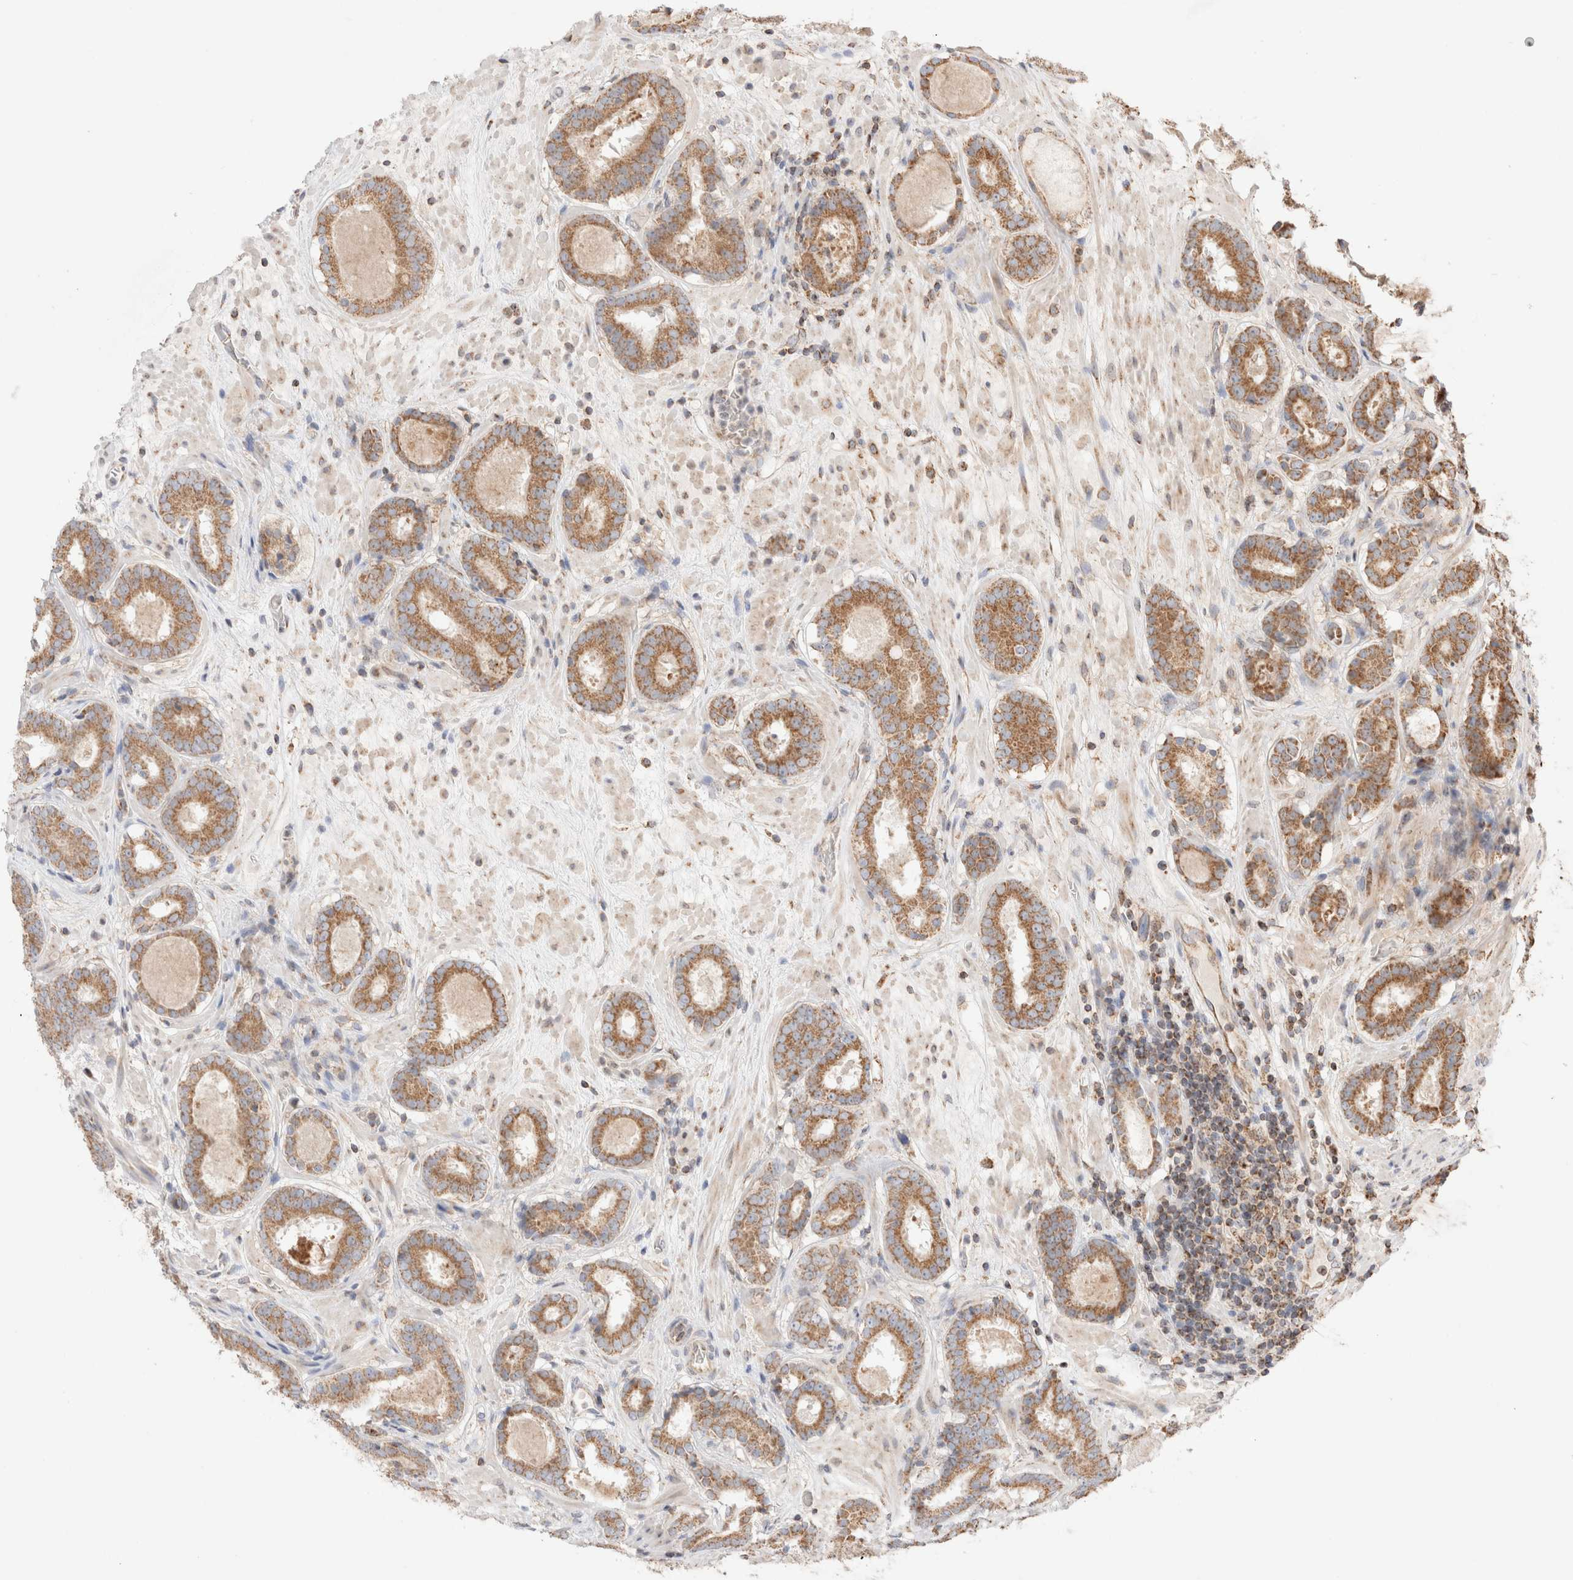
{"staining": {"intensity": "moderate", "quantity": ">75%", "location": "cytoplasmic/membranous"}, "tissue": "prostate cancer", "cell_type": "Tumor cells", "image_type": "cancer", "snomed": [{"axis": "morphology", "description": "Adenocarcinoma, Low grade"}, {"axis": "topography", "description": "Prostate"}], "caption": "Immunohistochemical staining of human prostate cancer demonstrates moderate cytoplasmic/membranous protein expression in approximately >75% of tumor cells.", "gene": "TMPPE", "patient": {"sex": "male", "age": 69}}